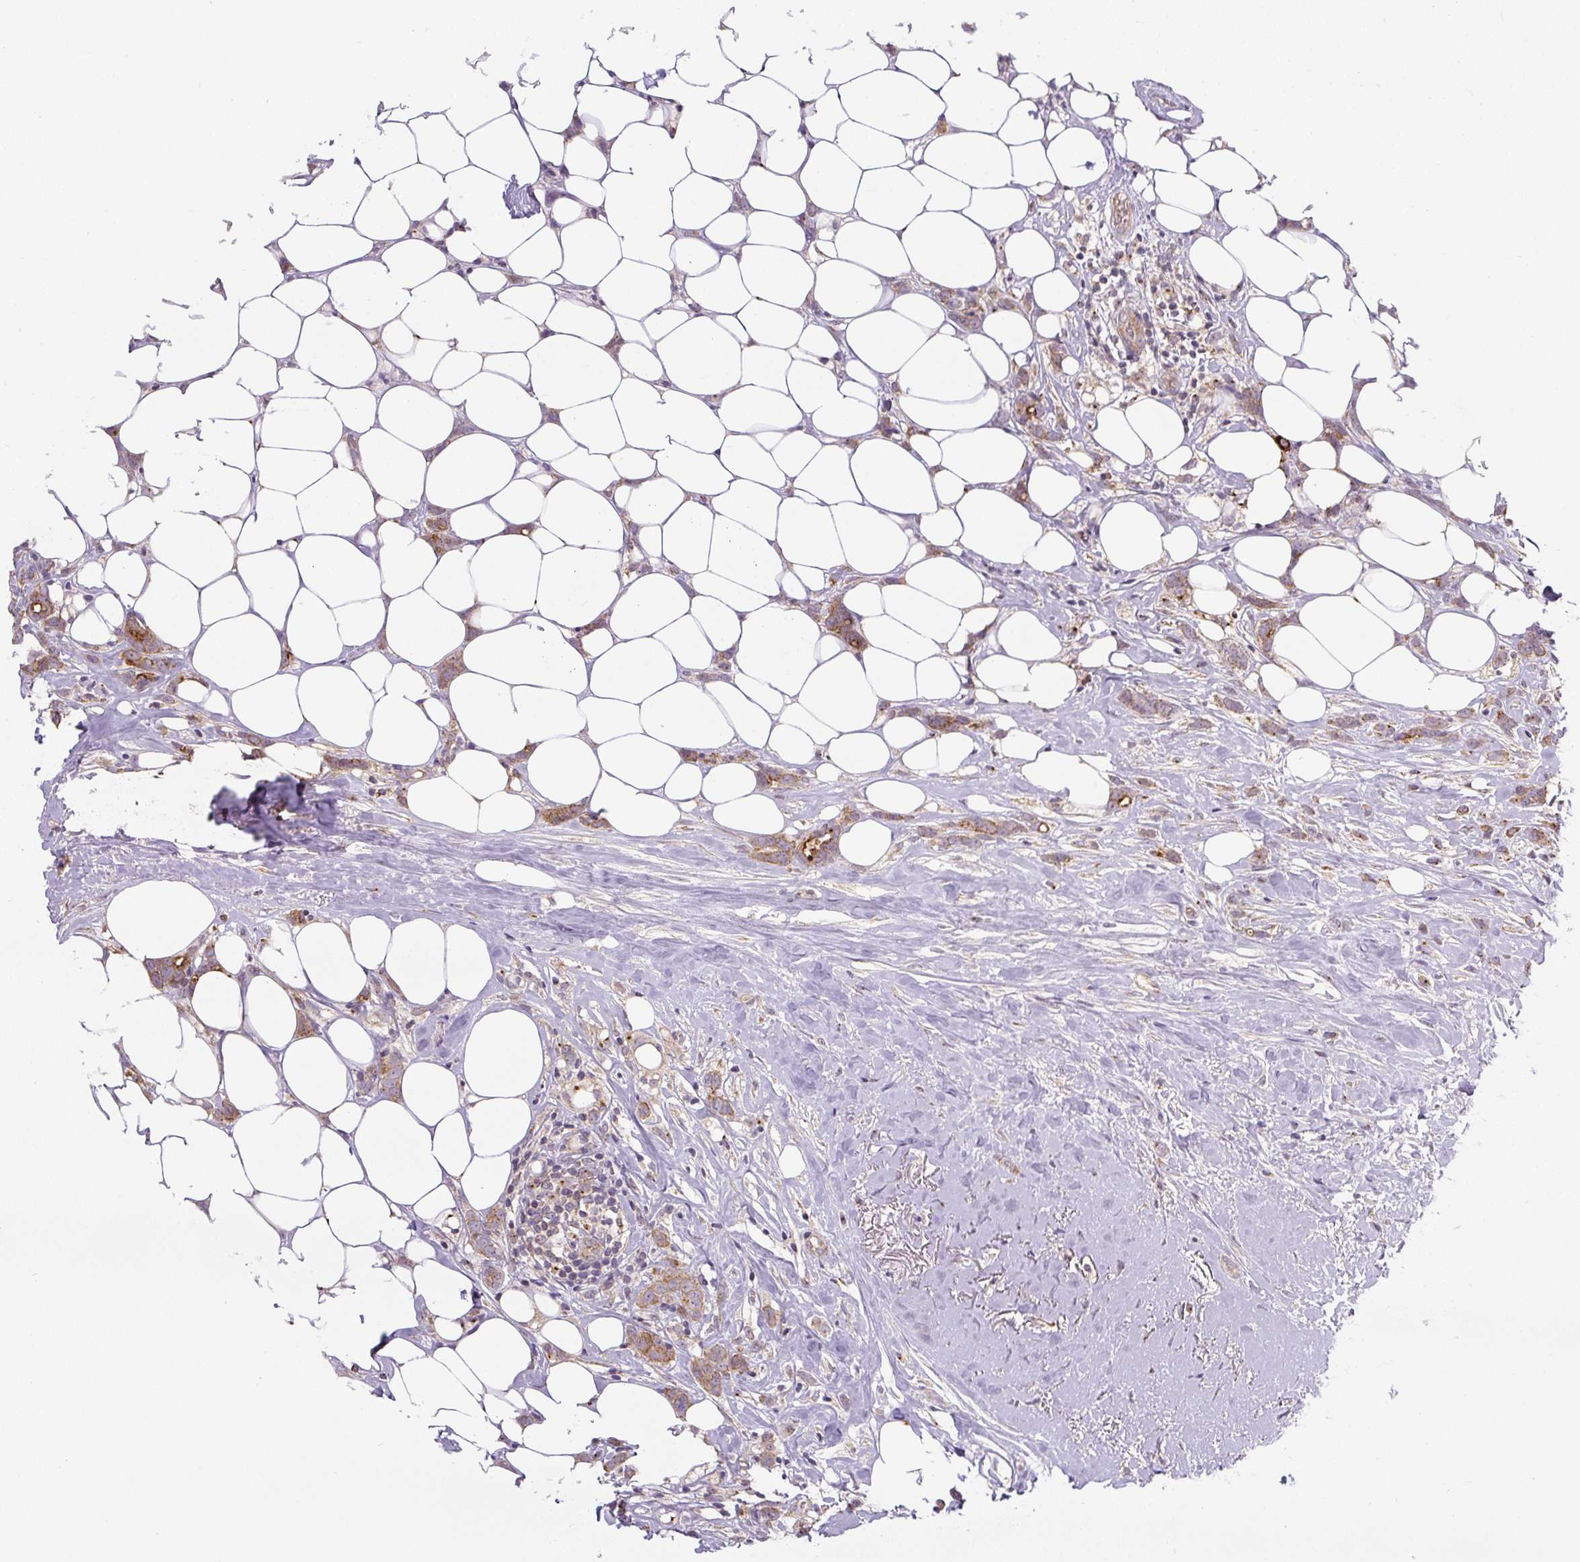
{"staining": {"intensity": "strong", "quantity": ">75%", "location": "cytoplasmic/membranous"}, "tissue": "breast cancer", "cell_type": "Tumor cells", "image_type": "cancer", "snomed": [{"axis": "morphology", "description": "Duct carcinoma"}, {"axis": "topography", "description": "Breast"}], "caption": "IHC (DAB) staining of human infiltrating ductal carcinoma (breast) shows strong cytoplasmic/membranous protein positivity in approximately >75% of tumor cells.", "gene": "PCM1", "patient": {"sex": "female", "age": 80}}